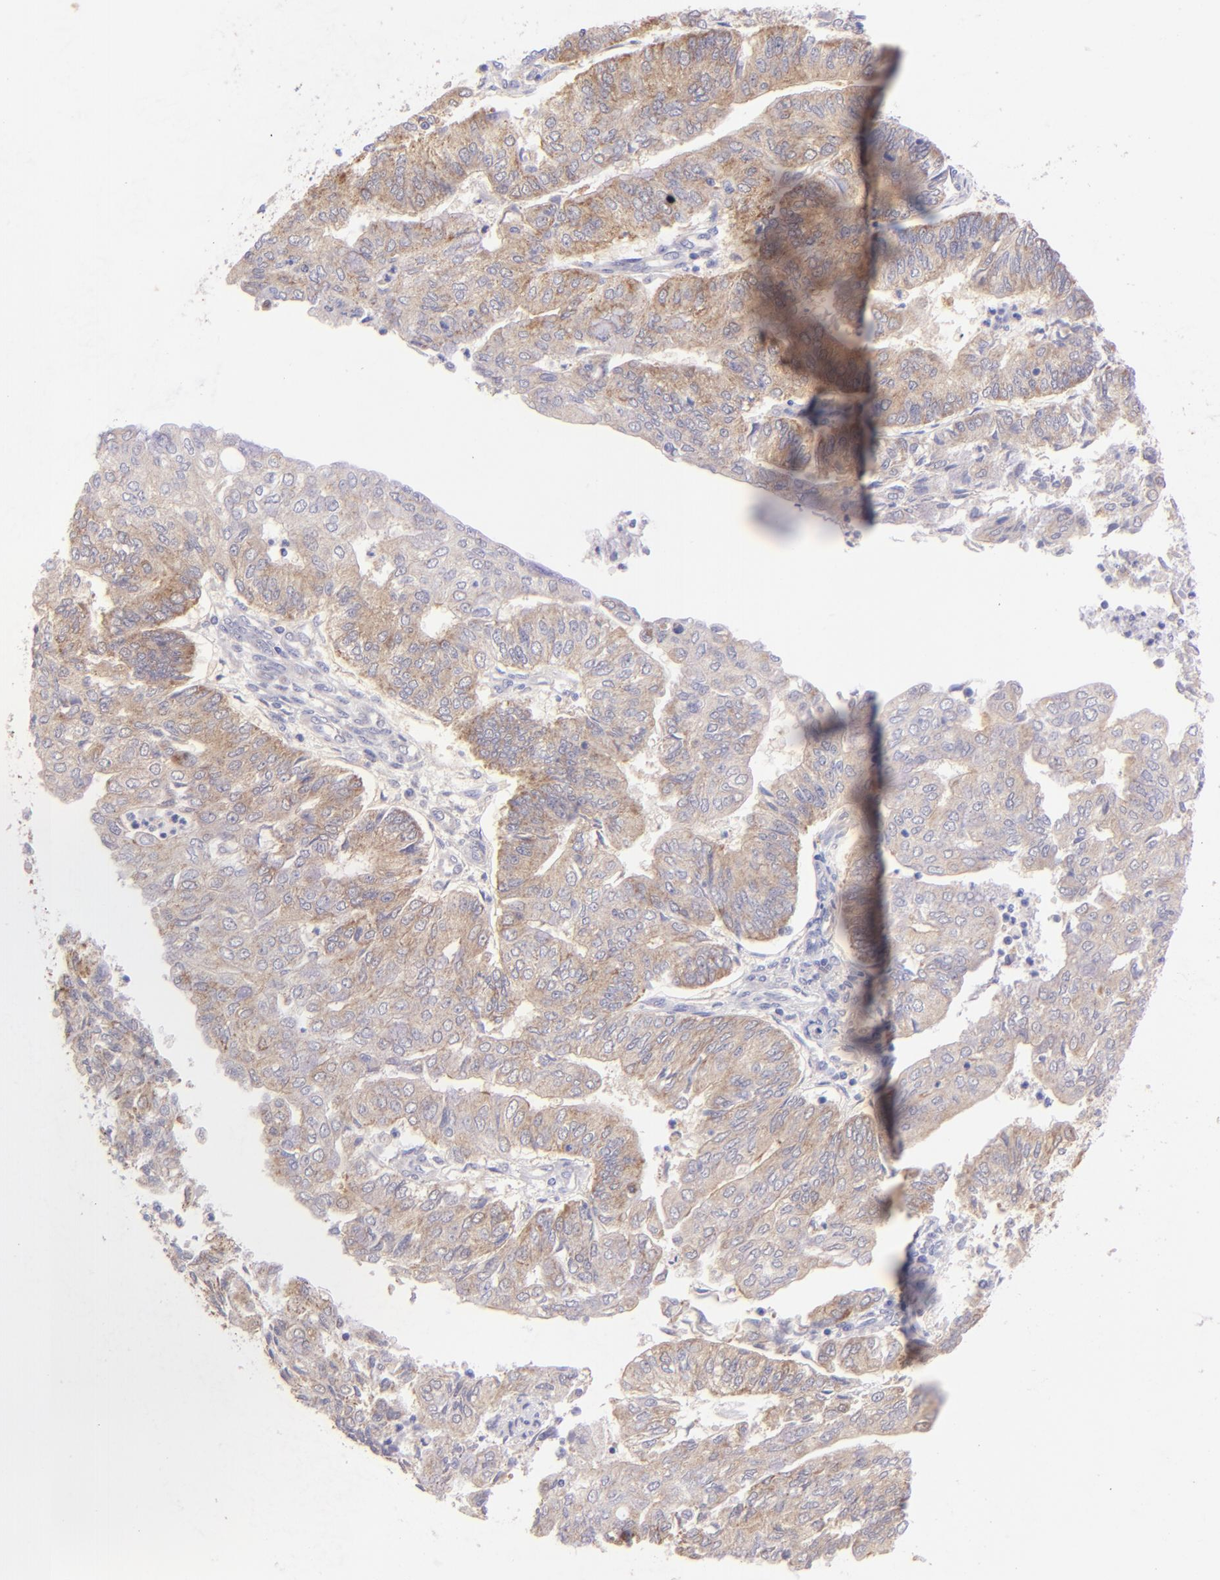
{"staining": {"intensity": "weak", "quantity": ">75%", "location": "cytoplasmic/membranous"}, "tissue": "endometrial cancer", "cell_type": "Tumor cells", "image_type": "cancer", "snomed": [{"axis": "morphology", "description": "Adenocarcinoma, NOS"}, {"axis": "topography", "description": "Endometrium"}], "caption": "Endometrial cancer (adenocarcinoma) stained for a protein demonstrates weak cytoplasmic/membranous positivity in tumor cells. (brown staining indicates protein expression, while blue staining denotes nuclei).", "gene": "SH2D4A", "patient": {"sex": "female", "age": 59}}